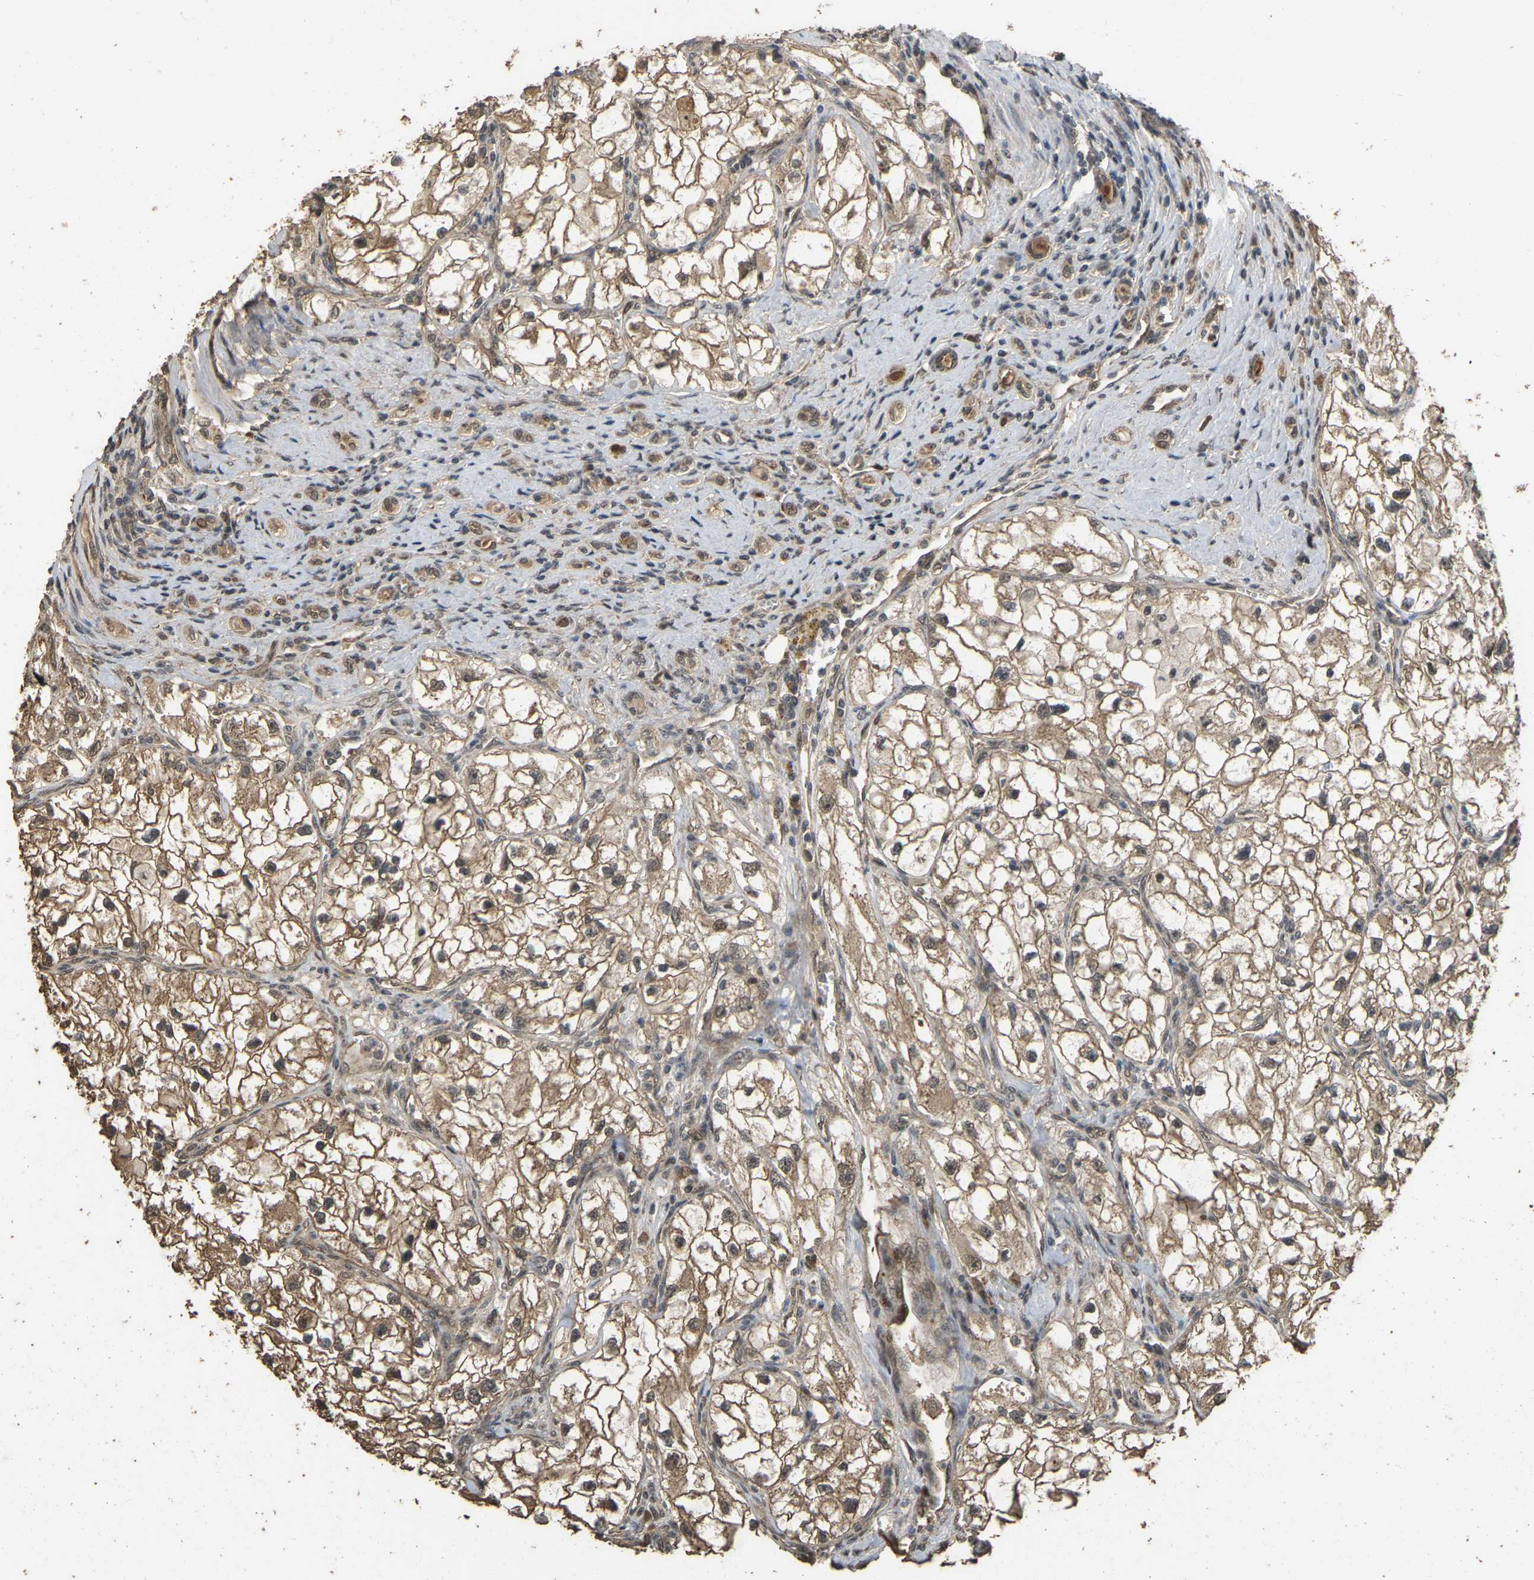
{"staining": {"intensity": "moderate", "quantity": ">75%", "location": "cytoplasmic/membranous"}, "tissue": "renal cancer", "cell_type": "Tumor cells", "image_type": "cancer", "snomed": [{"axis": "morphology", "description": "Adenocarcinoma, NOS"}, {"axis": "topography", "description": "Kidney"}], "caption": "Brown immunohistochemical staining in human renal adenocarcinoma reveals moderate cytoplasmic/membranous staining in approximately >75% of tumor cells.", "gene": "ARHGAP23", "patient": {"sex": "female", "age": 70}}